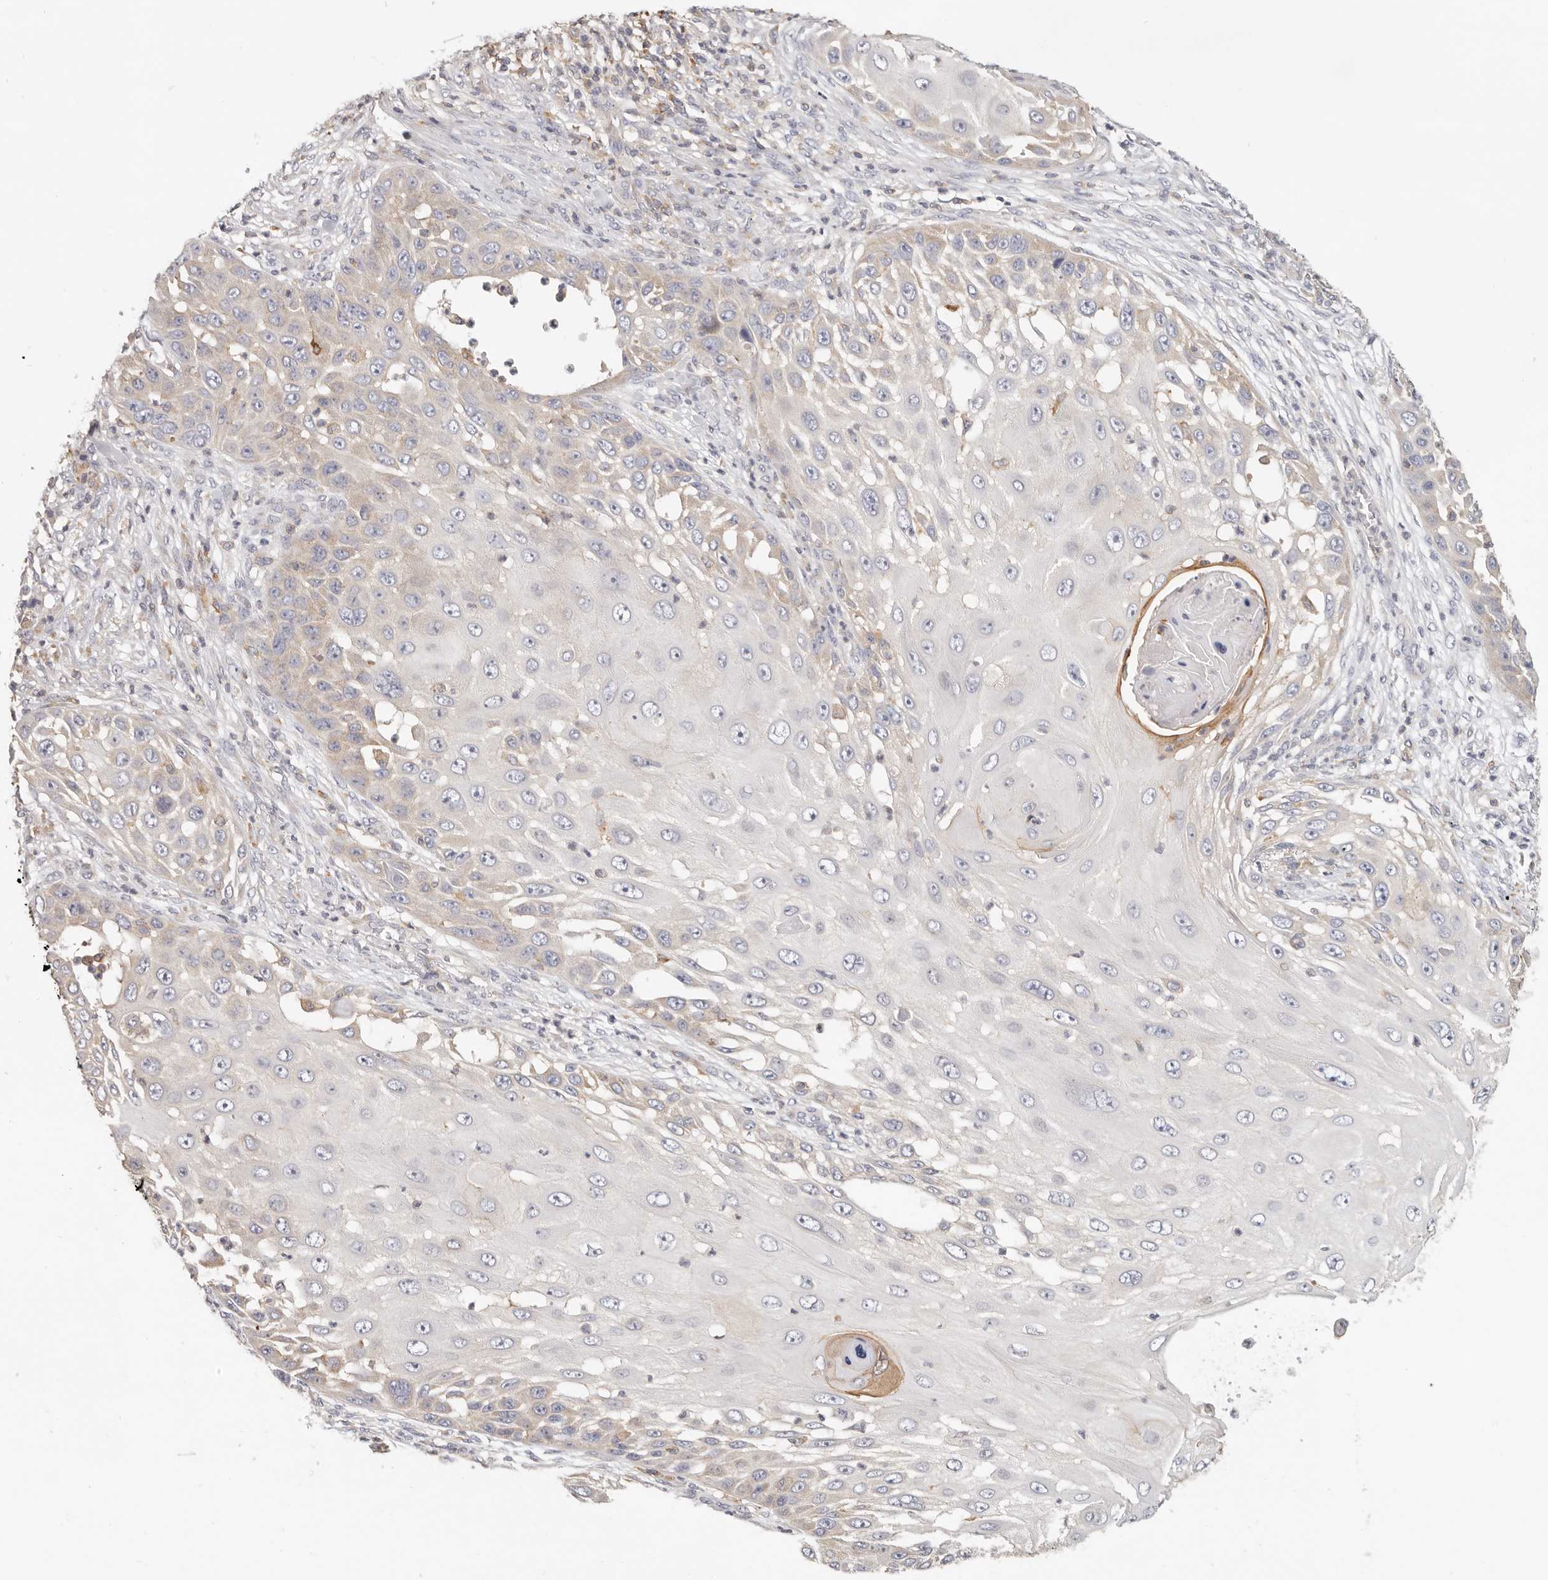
{"staining": {"intensity": "moderate", "quantity": "<25%", "location": "cytoplasmic/membranous"}, "tissue": "skin cancer", "cell_type": "Tumor cells", "image_type": "cancer", "snomed": [{"axis": "morphology", "description": "Squamous cell carcinoma, NOS"}, {"axis": "topography", "description": "Skin"}], "caption": "The micrograph reveals a brown stain indicating the presence of a protein in the cytoplasmic/membranous of tumor cells in skin cancer. The protein is shown in brown color, while the nuclei are stained blue.", "gene": "ANXA9", "patient": {"sex": "female", "age": 44}}